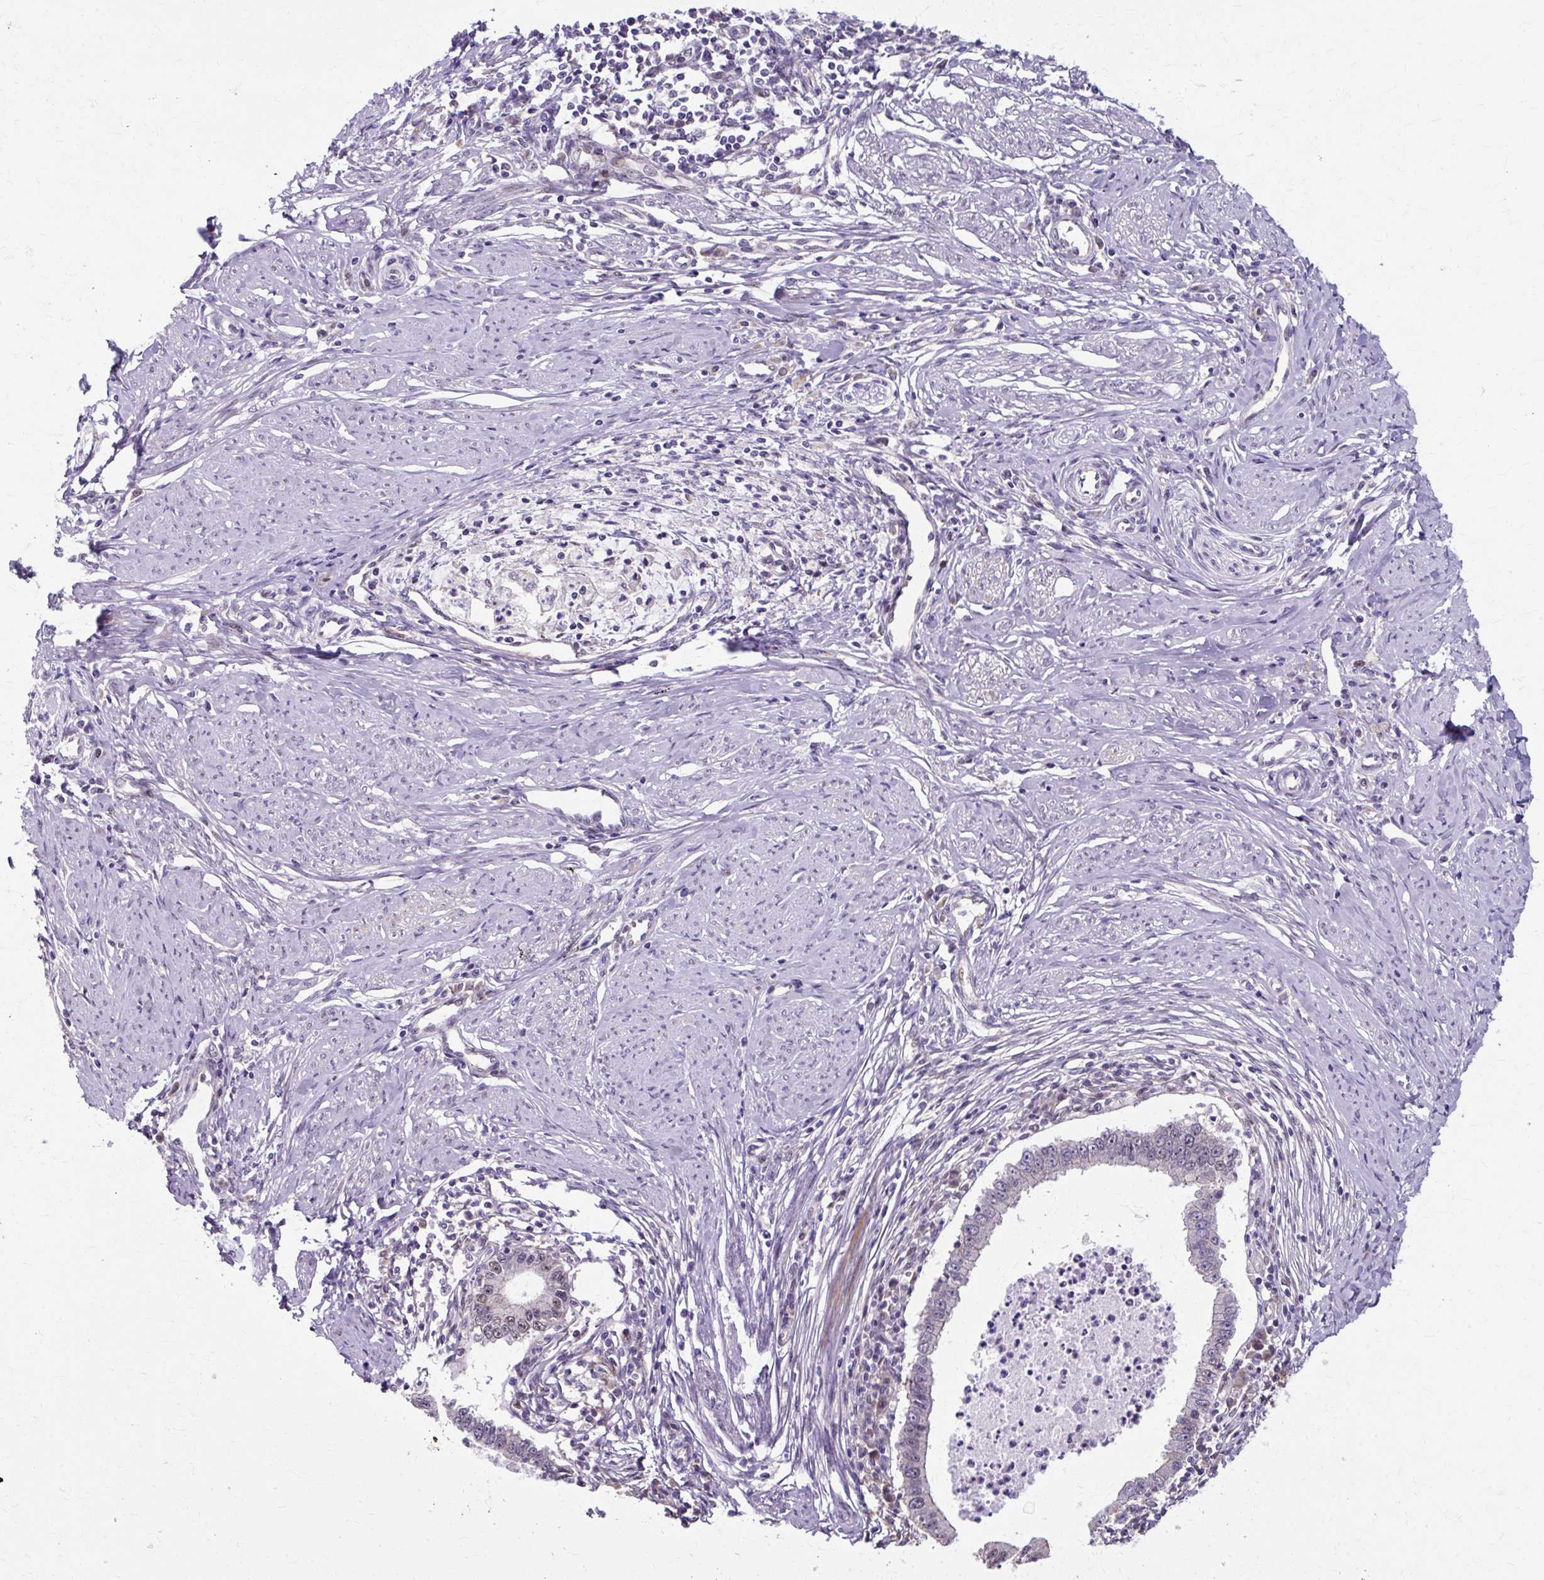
{"staining": {"intensity": "weak", "quantity": "<25%", "location": "nuclear"}, "tissue": "cervical cancer", "cell_type": "Tumor cells", "image_type": "cancer", "snomed": [{"axis": "morphology", "description": "Adenocarcinoma, NOS"}, {"axis": "topography", "description": "Cervix"}], "caption": "A high-resolution histopathology image shows immunohistochemistry staining of cervical adenocarcinoma, which displays no significant staining in tumor cells.", "gene": "ZNF555", "patient": {"sex": "female", "age": 36}}